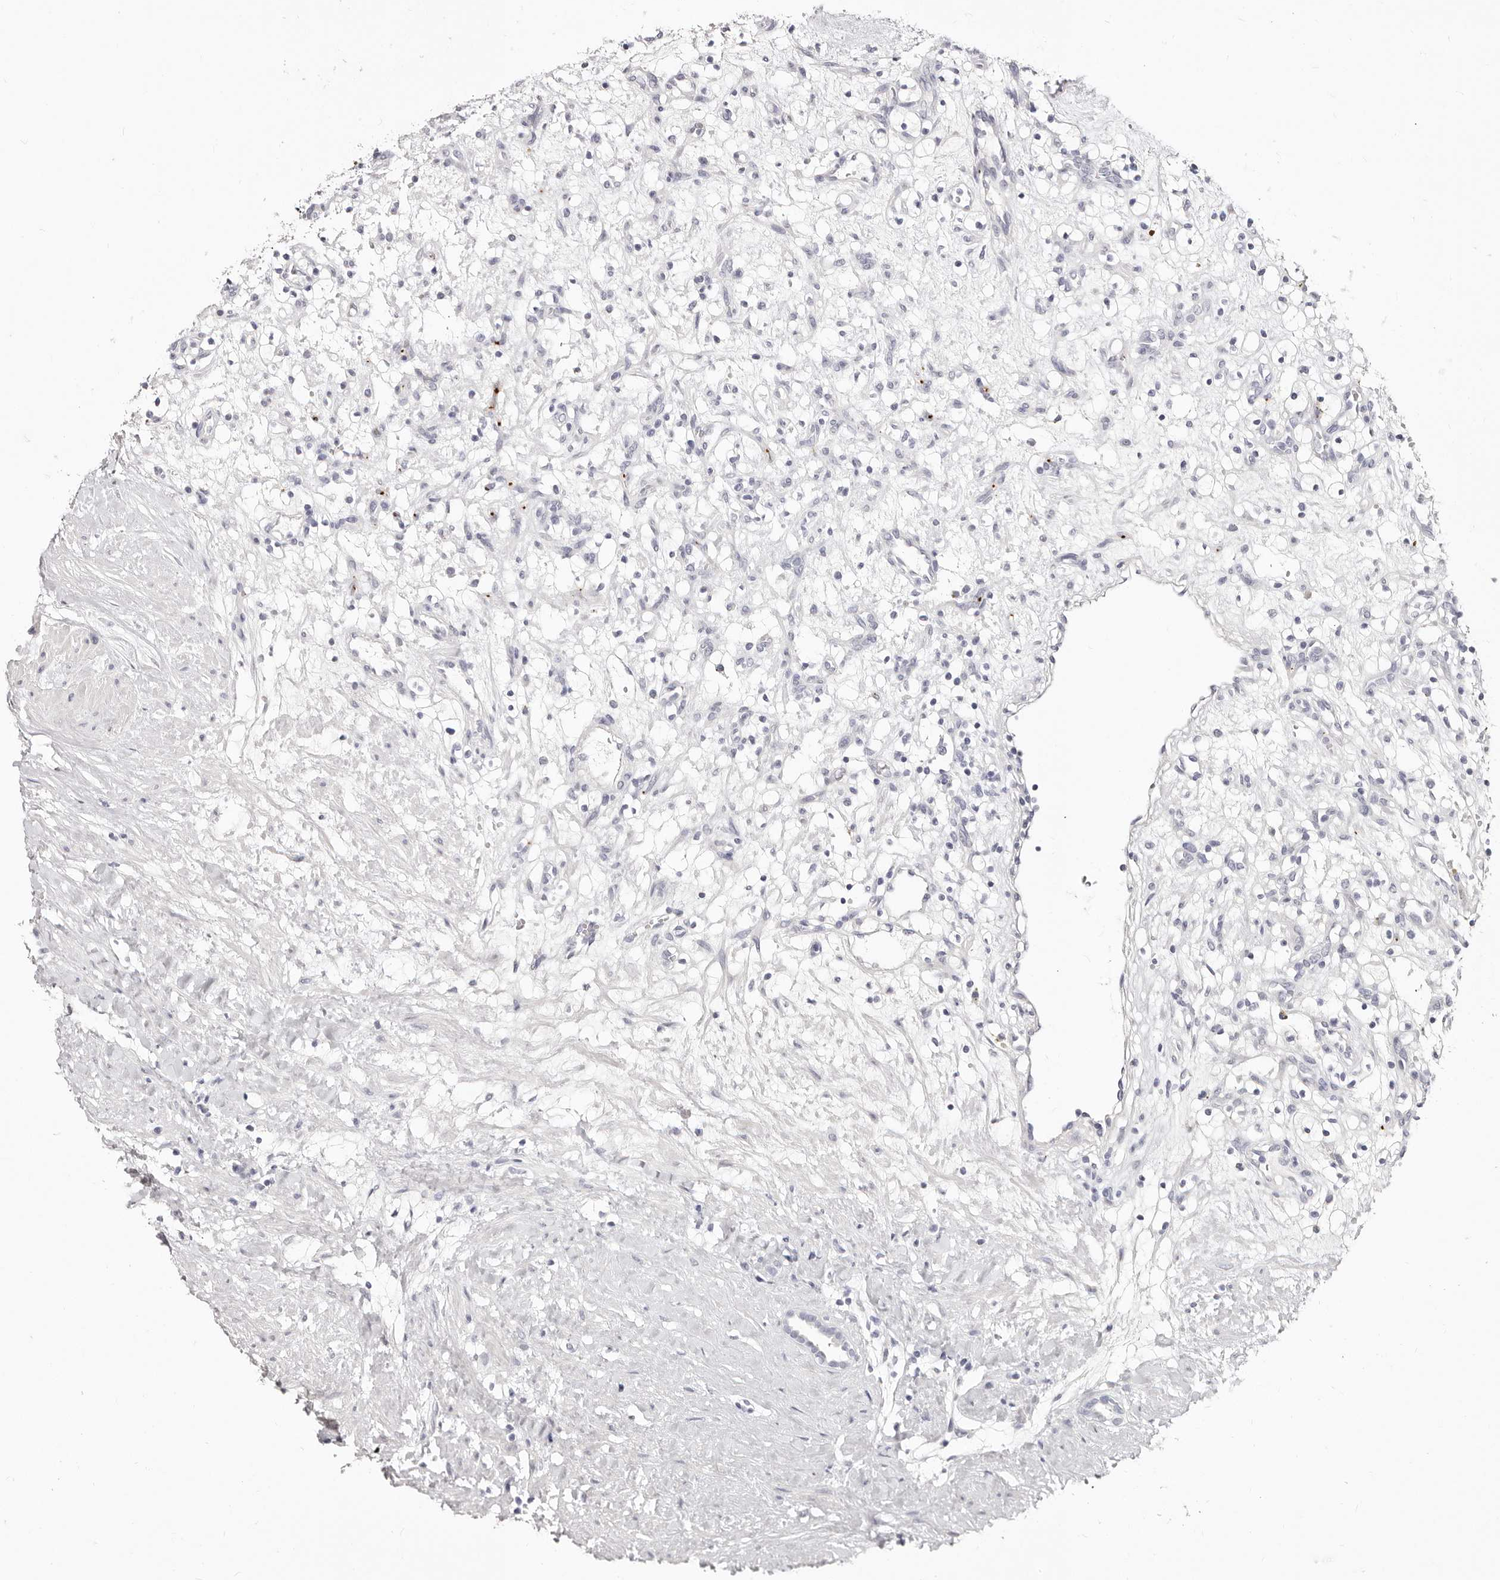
{"staining": {"intensity": "negative", "quantity": "none", "location": "none"}, "tissue": "renal cancer", "cell_type": "Tumor cells", "image_type": "cancer", "snomed": [{"axis": "morphology", "description": "Adenocarcinoma, NOS"}, {"axis": "topography", "description": "Kidney"}], "caption": "Renal cancer (adenocarcinoma) stained for a protein using immunohistochemistry (IHC) demonstrates no positivity tumor cells.", "gene": "PF4", "patient": {"sex": "female", "age": 57}}